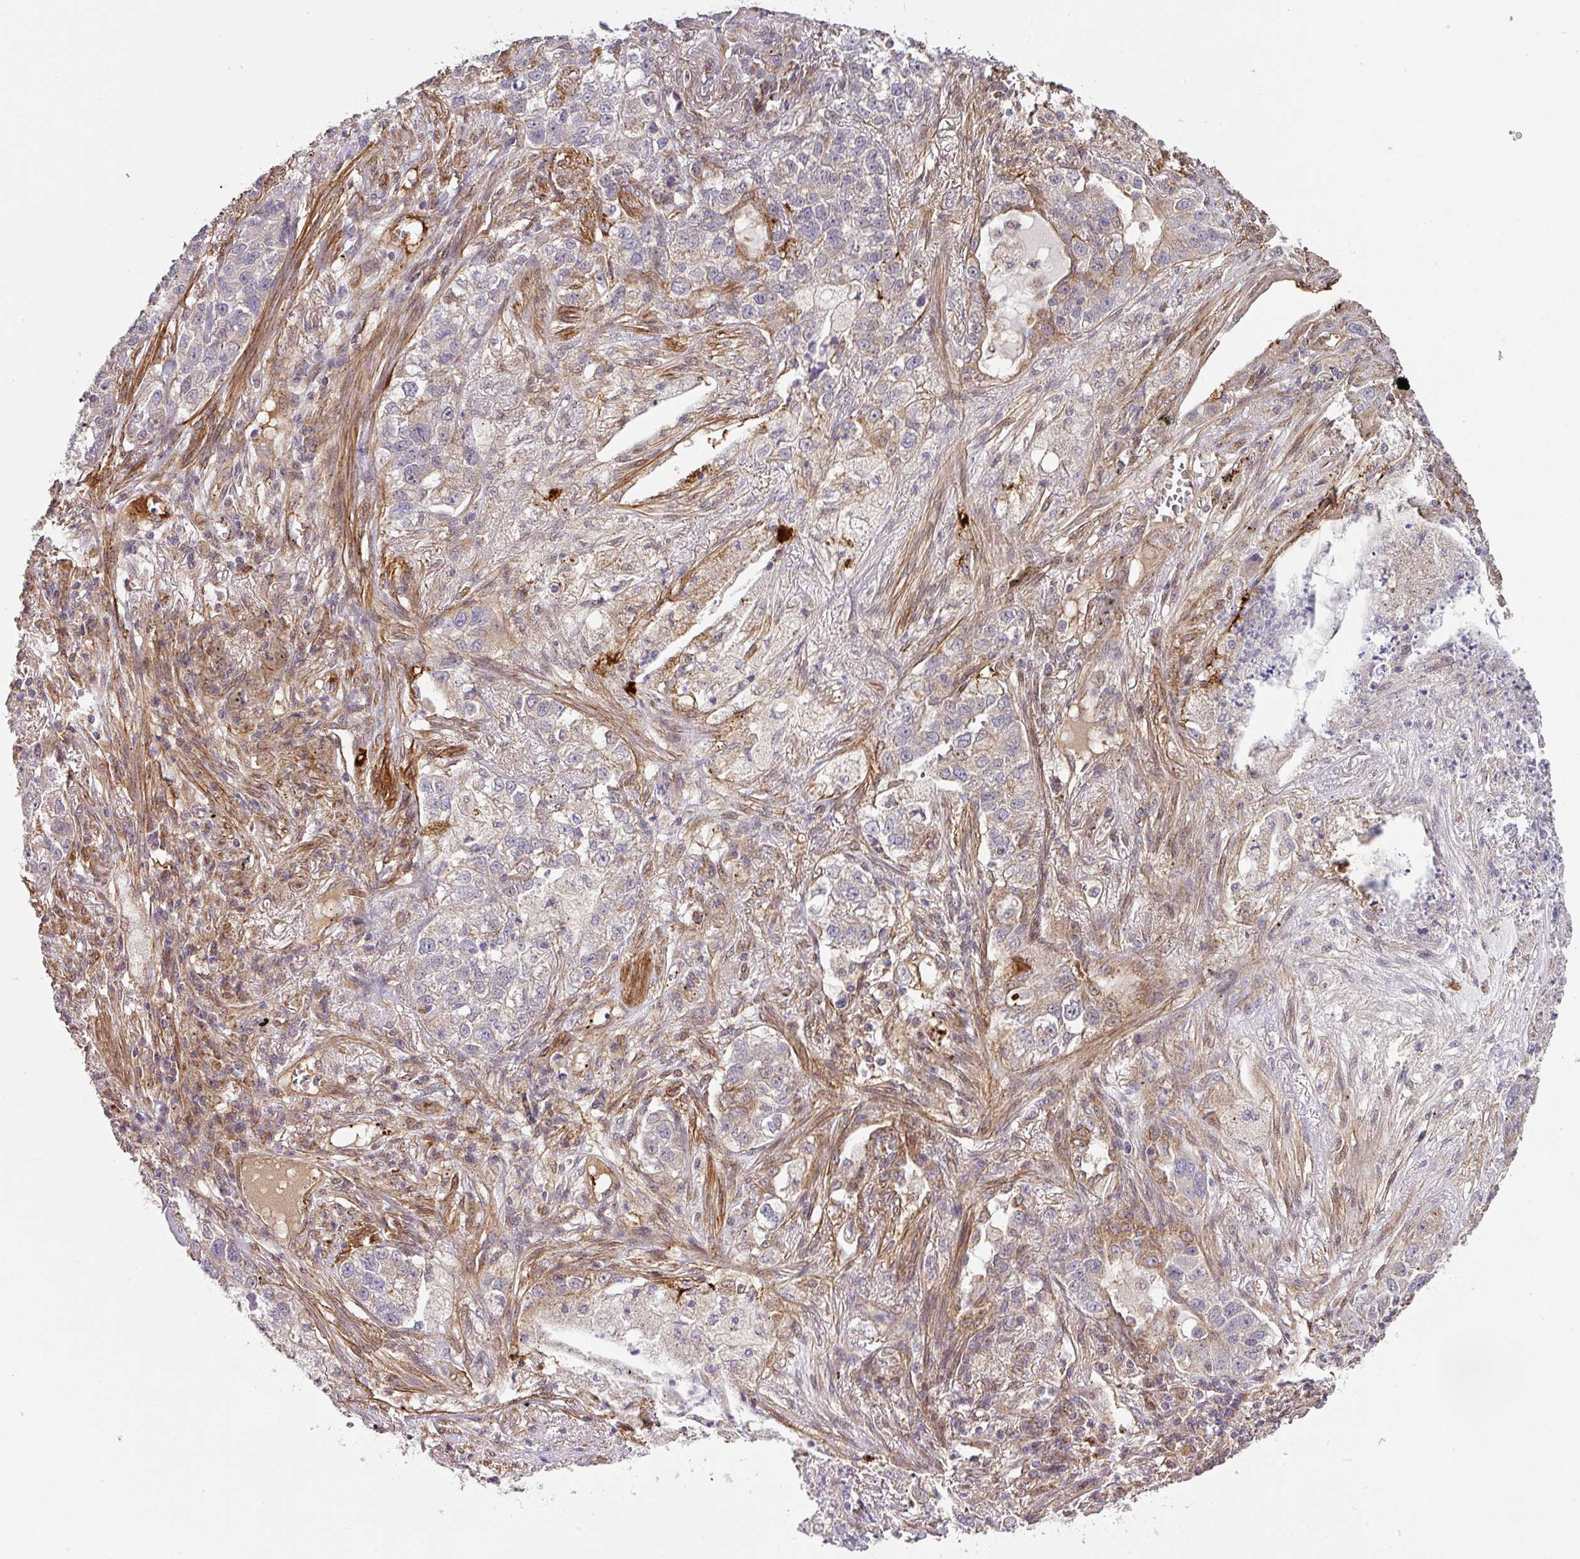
{"staining": {"intensity": "weak", "quantity": "<25%", "location": "cytoplasmic/membranous"}, "tissue": "lung cancer", "cell_type": "Tumor cells", "image_type": "cancer", "snomed": [{"axis": "morphology", "description": "Adenocarcinoma, NOS"}, {"axis": "topography", "description": "Lung"}], "caption": "High magnification brightfield microscopy of lung cancer (adenocarcinoma) stained with DAB (brown) and counterstained with hematoxylin (blue): tumor cells show no significant staining.", "gene": "STK35", "patient": {"sex": "male", "age": 49}}